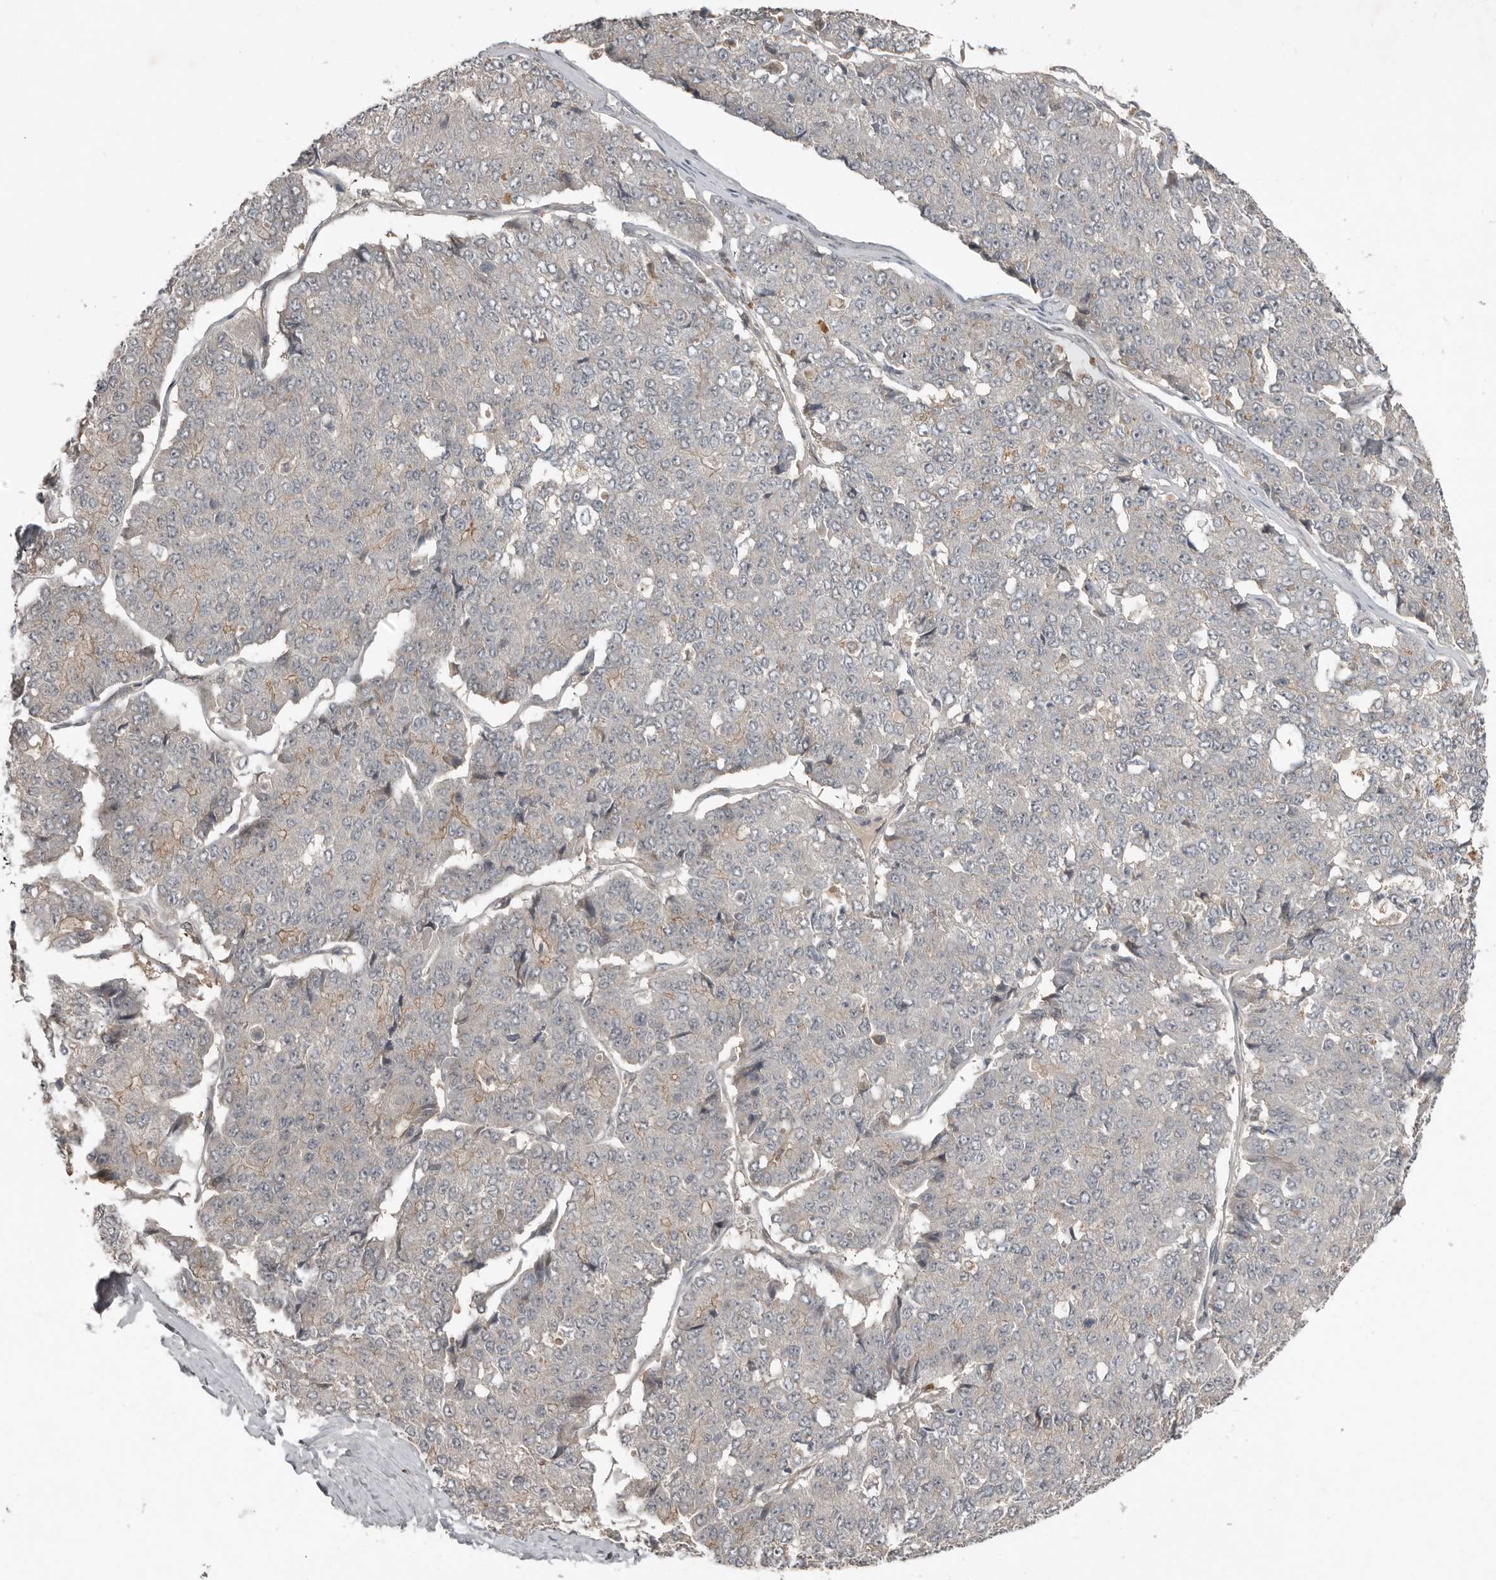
{"staining": {"intensity": "negative", "quantity": "none", "location": "none"}, "tissue": "pancreatic cancer", "cell_type": "Tumor cells", "image_type": "cancer", "snomed": [{"axis": "morphology", "description": "Adenocarcinoma, NOS"}, {"axis": "topography", "description": "Pancreas"}], "caption": "Adenocarcinoma (pancreatic) was stained to show a protein in brown. There is no significant positivity in tumor cells. (DAB immunohistochemistry with hematoxylin counter stain).", "gene": "TEAD3", "patient": {"sex": "male", "age": 50}}